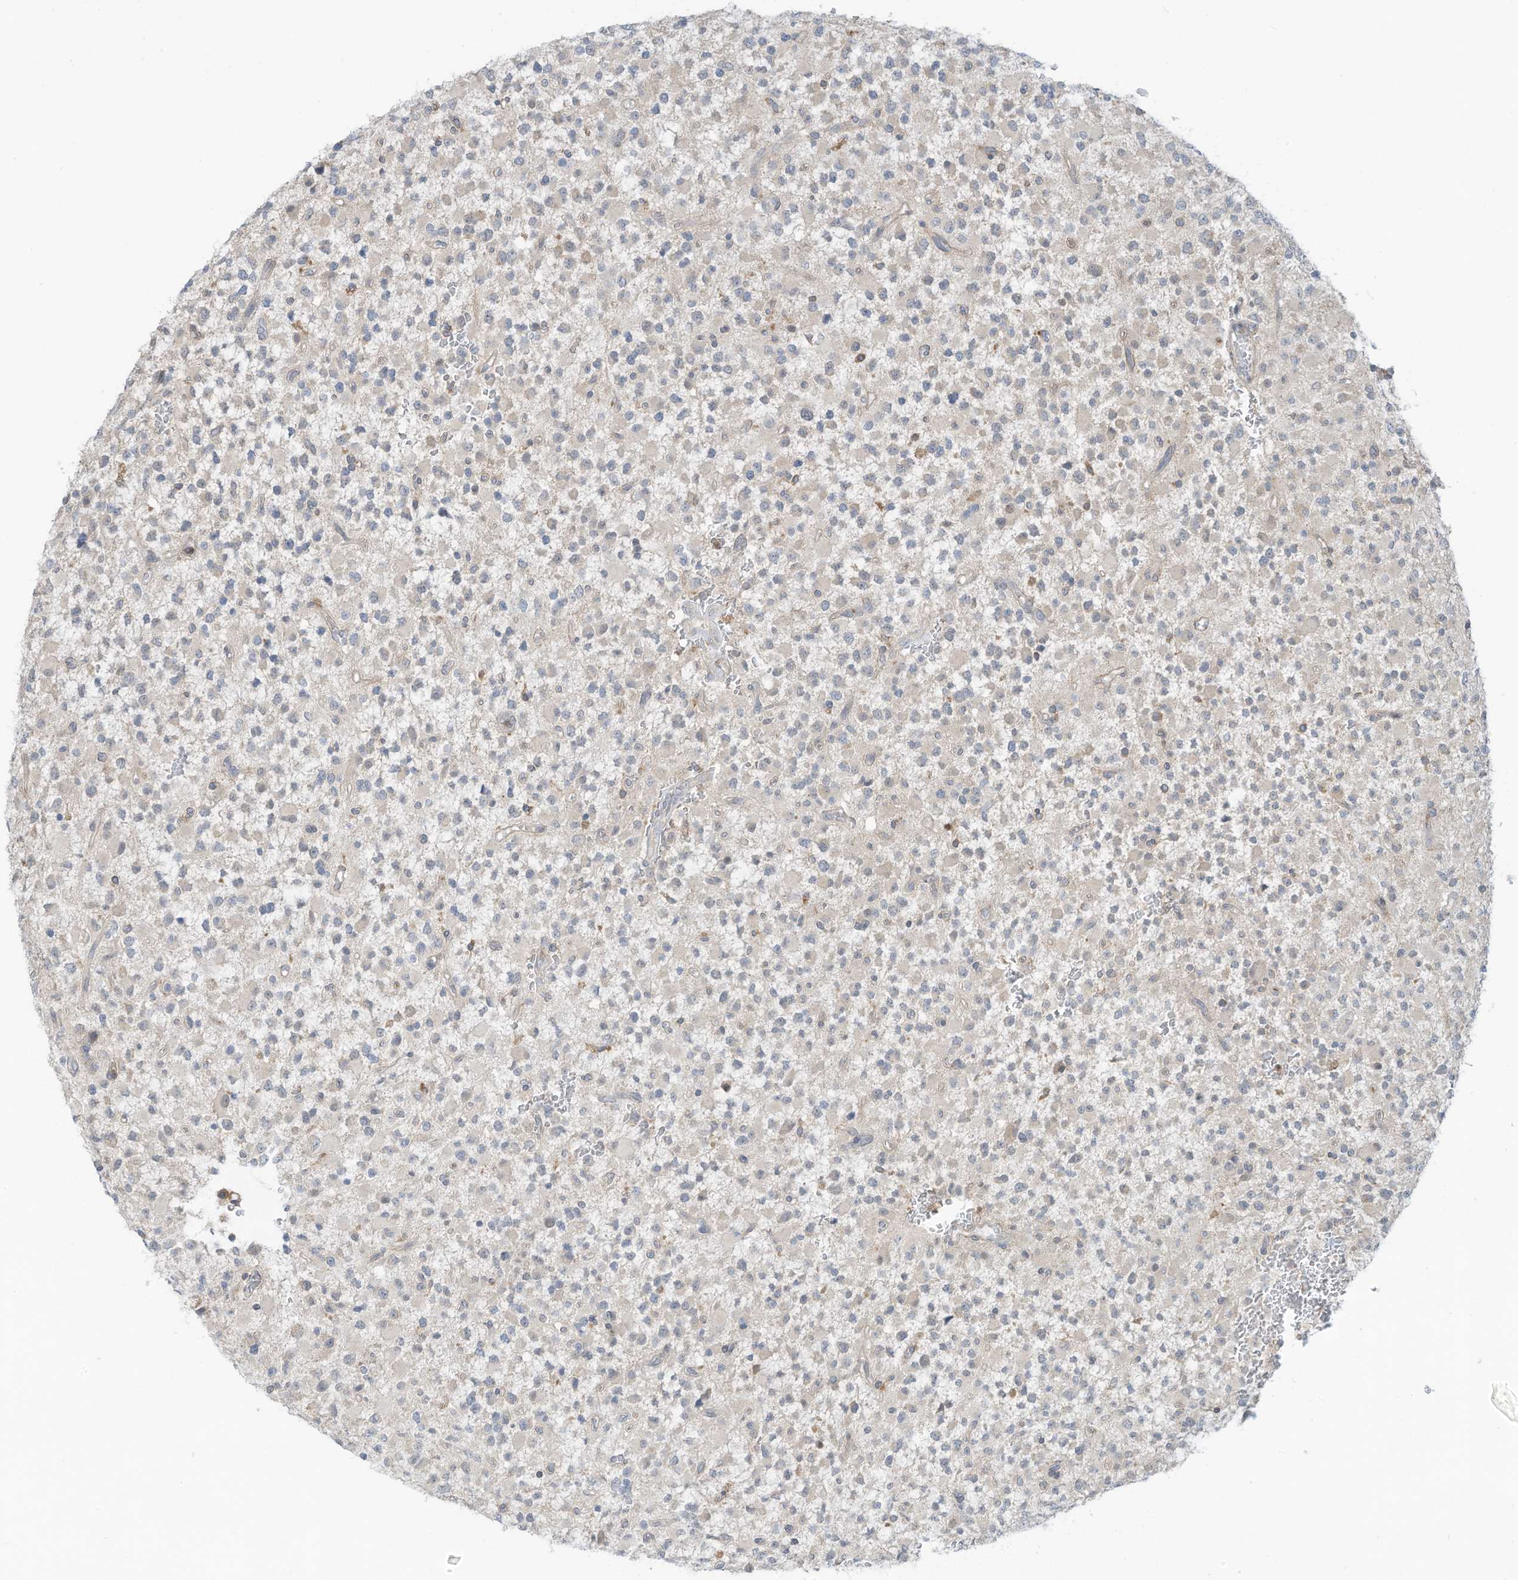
{"staining": {"intensity": "negative", "quantity": "none", "location": "none"}, "tissue": "glioma", "cell_type": "Tumor cells", "image_type": "cancer", "snomed": [{"axis": "morphology", "description": "Glioma, malignant, High grade"}, {"axis": "topography", "description": "Brain"}], "caption": "Immunohistochemistry of high-grade glioma (malignant) reveals no staining in tumor cells. The staining was performed using DAB to visualize the protein expression in brown, while the nuclei were stained in blue with hematoxylin (Magnification: 20x).", "gene": "DZIP3", "patient": {"sex": "male", "age": 34}}